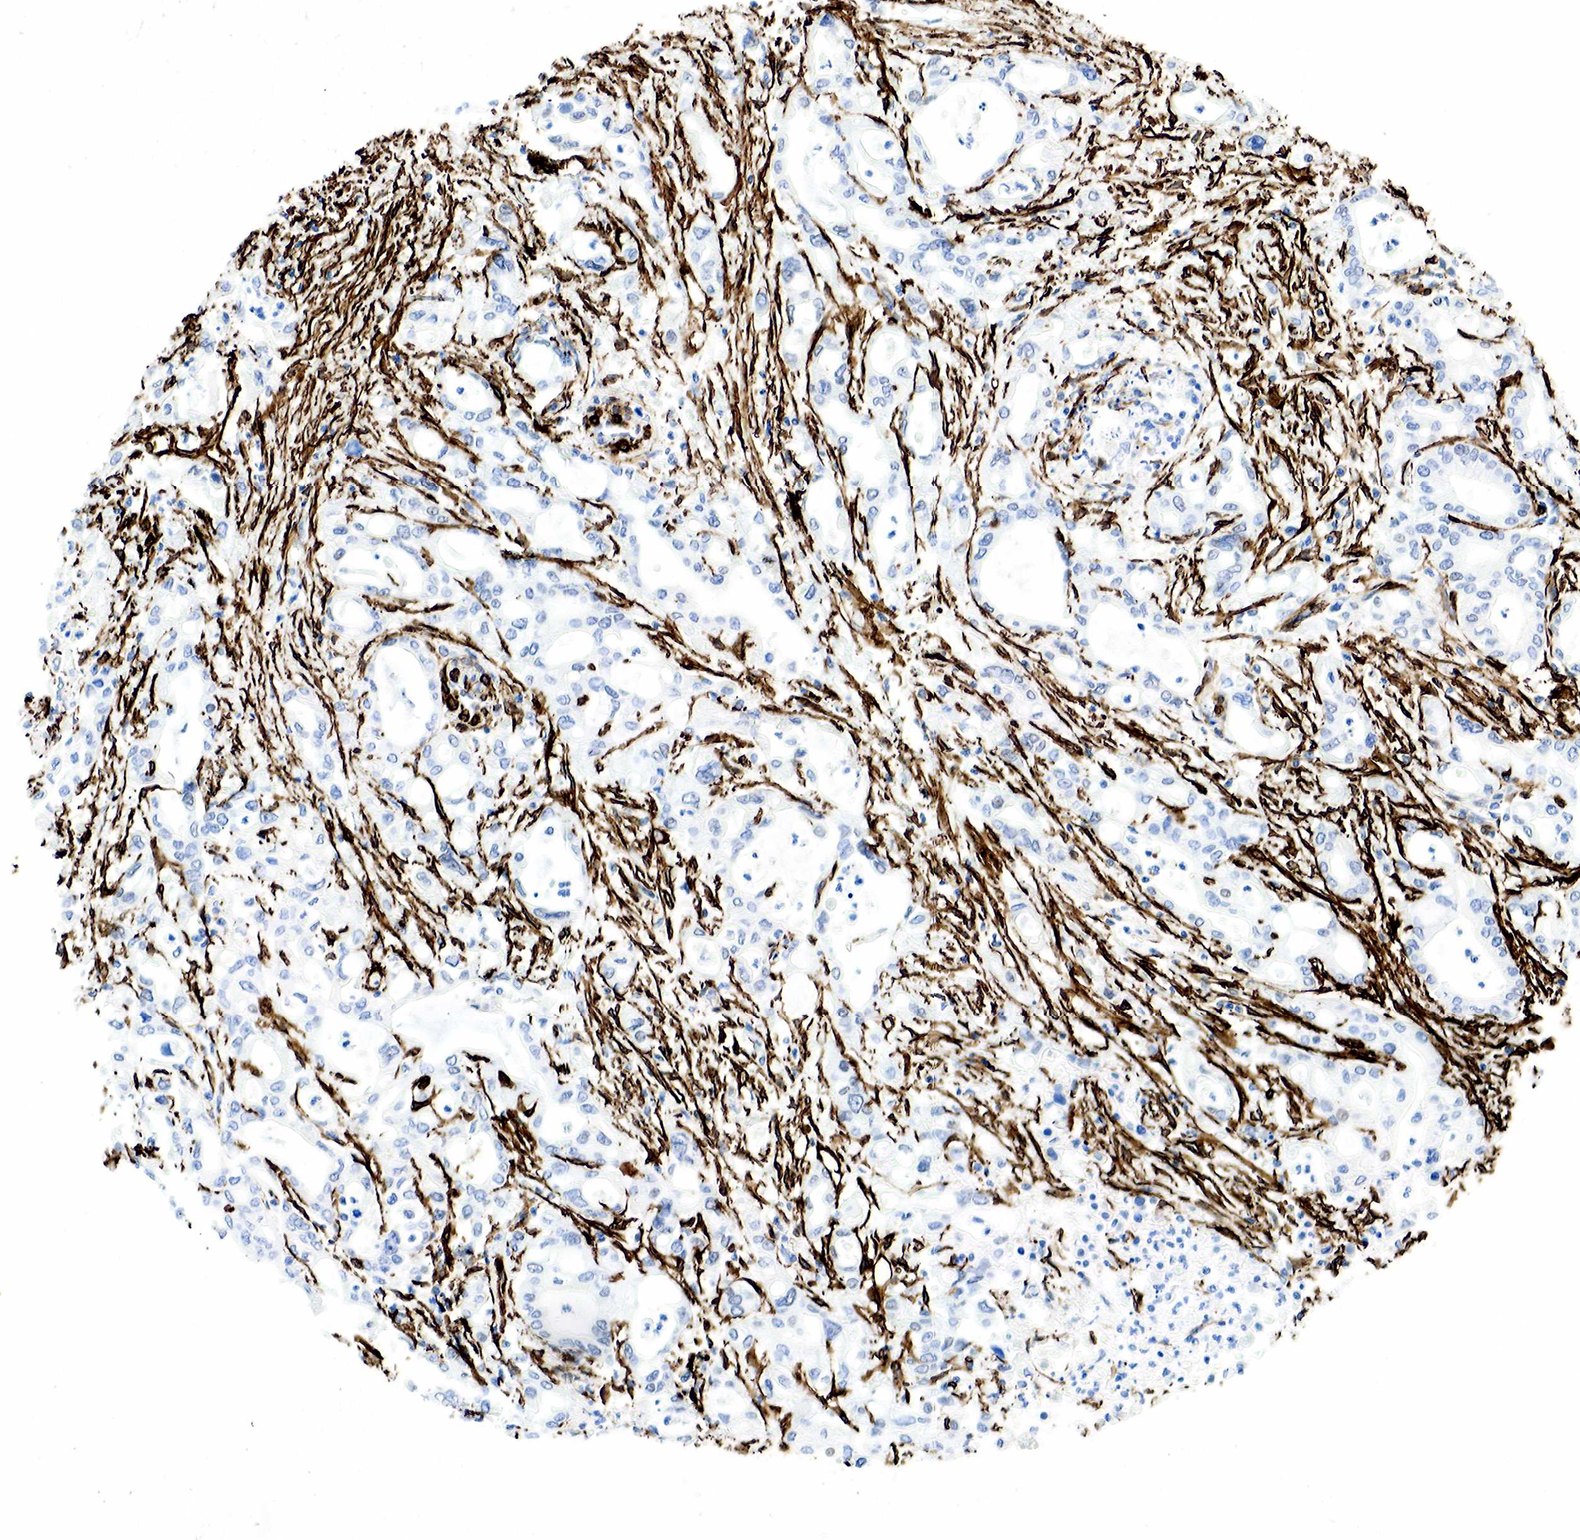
{"staining": {"intensity": "negative", "quantity": "none", "location": "none"}, "tissue": "pancreatic cancer", "cell_type": "Tumor cells", "image_type": "cancer", "snomed": [{"axis": "morphology", "description": "Adenocarcinoma, NOS"}, {"axis": "topography", "description": "Pancreas"}], "caption": "Tumor cells show no significant protein expression in pancreatic cancer (adenocarcinoma).", "gene": "ACTA2", "patient": {"sex": "female", "age": 57}}